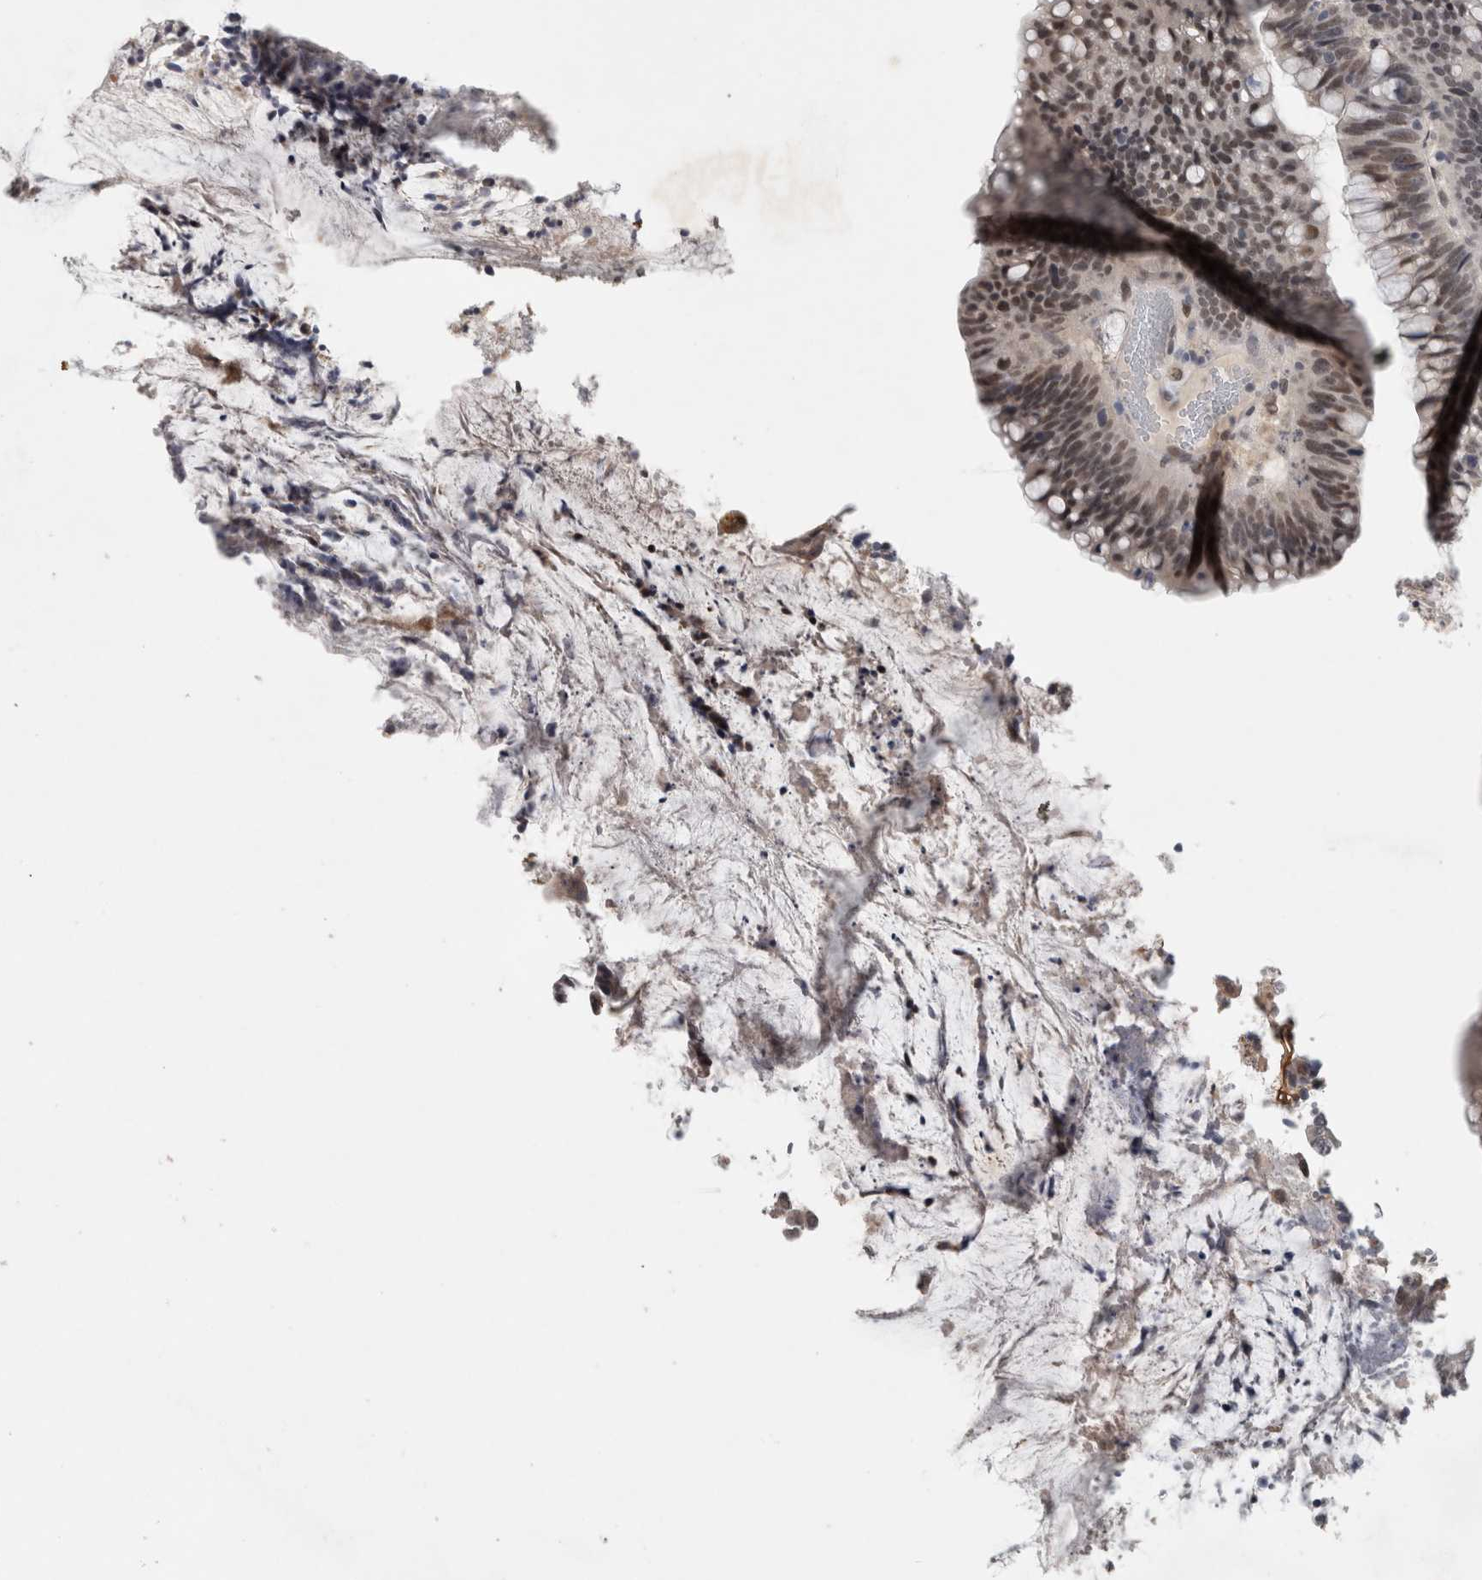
{"staining": {"intensity": "weak", "quantity": "25%-75%", "location": "nuclear"}, "tissue": "colorectal cancer", "cell_type": "Tumor cells", "image_type": "cancer", "snomed": [{"axis": "morphology", "description": "Adenocarcinoma, NOS"}, {"axis": "topography", "description": "Colon"}], "caption": "A micrograph showing weak nuclear positivity in approximately 25%-75% of tumor cells in colorectal cancer, as visualized by brown immunohistochemical staining.", "gene": "PRXL2A", "patient": {"sex": "female", "age": 66}}